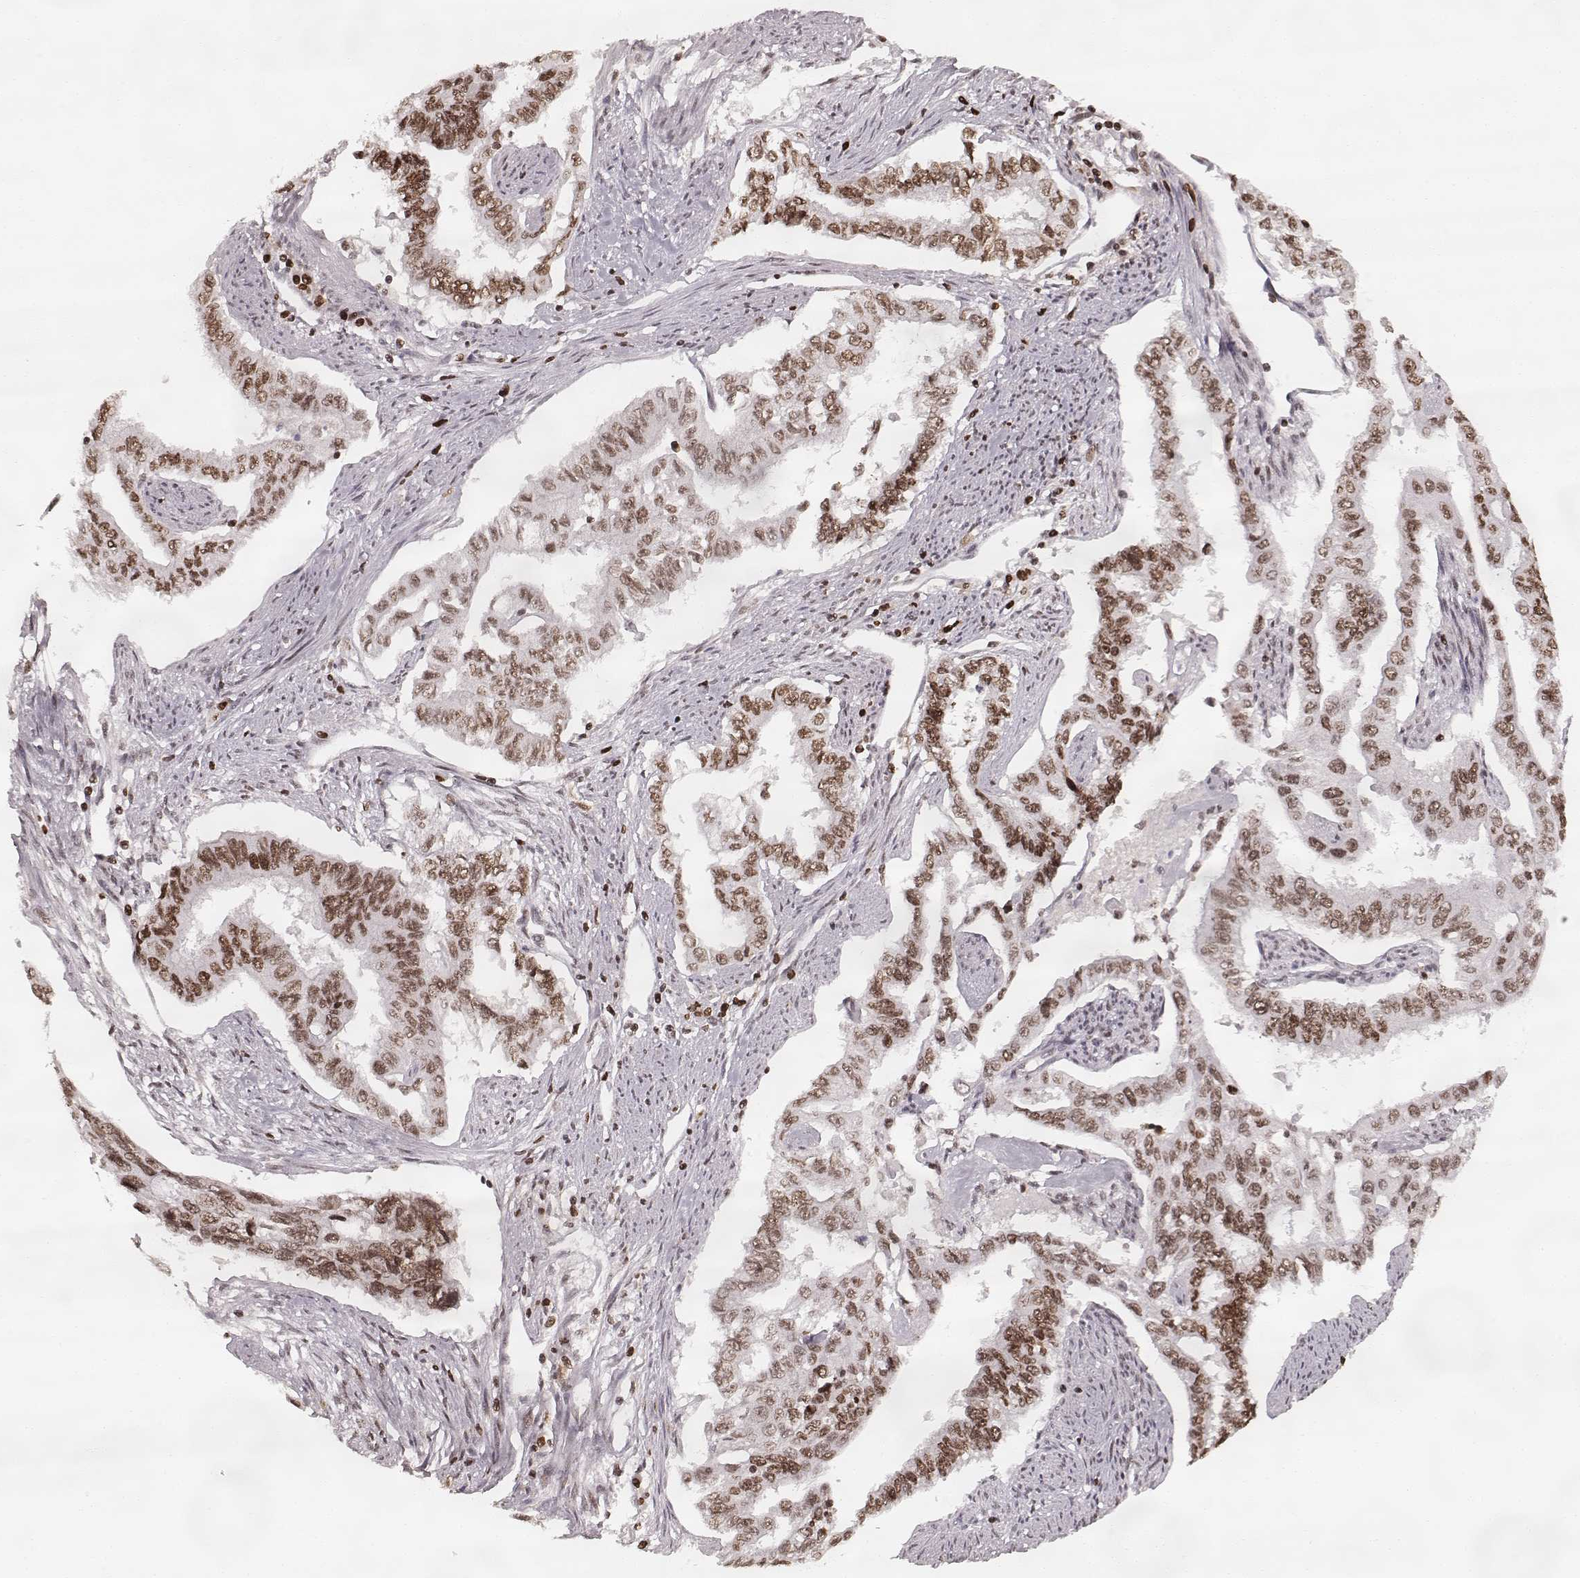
{"staining": {"intensity": "moderate", "quantity": ">75%", "location": "nuclear"}, "tissue": "endometrial cancer", "cell_type": "Tumor cells", "image_type": "cancer", "snomed": [{"axis": "morphology", "description": "Adenocarcinoma, NOS"}, {"axis": "topography", "description": "Uterus"}], "caption": "Immunohistochemical staining of endometrial cancer shows medium levels of moderate nuclear protein staining in approximately >75% of tumor cells.", "gene": "PARP1", "patient": {"sex": "female", "age": 59}}